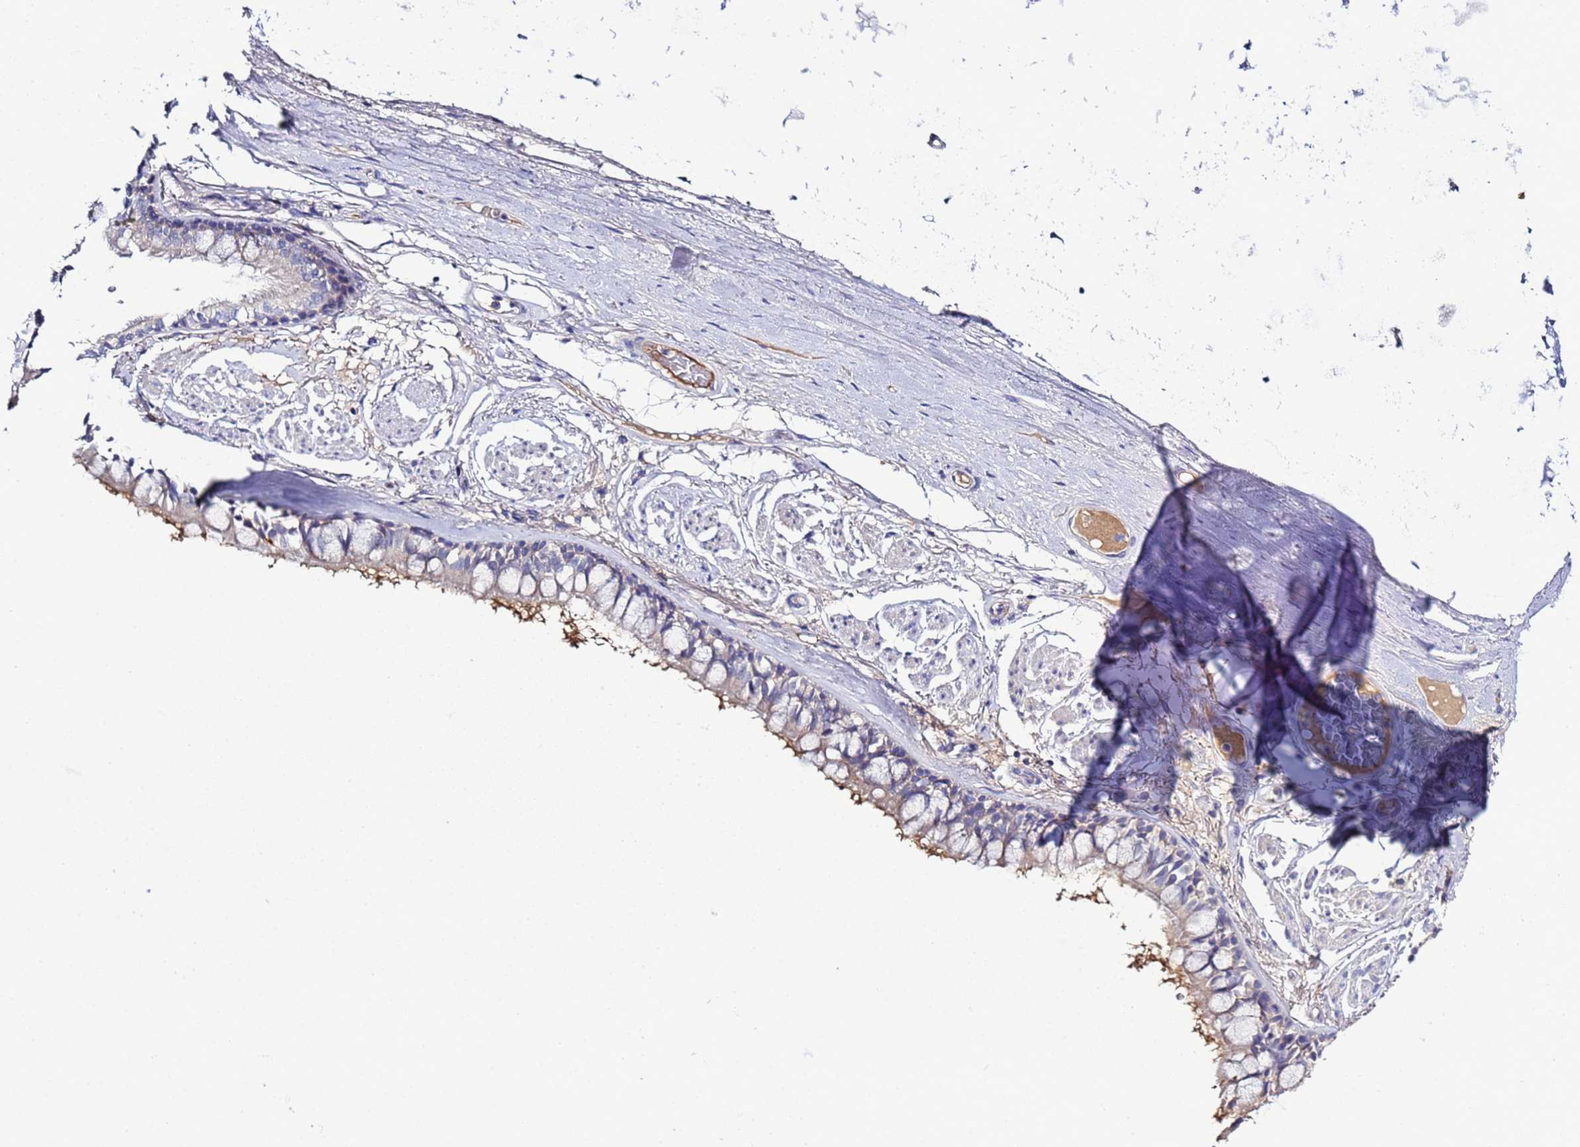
{"staining": {"intensity": "weak", "quantity": "25%-75%", "location": "cytoplasmic/membranous"}, "tissue": "bronchus", "cell_type": "Respiratory epithelial cells", "image_type": "normal", "snomed": [{"axis": "morphology", "description": "Normal tissue, NOS"}, {"axis": "topography", "description": "Bronchus"}], "caption": "IHC of normal human bronchus demonstrates low levels of weak cytoplasmic/membranous staining in approximately 25%-75% of respiratory epithelial cells.", "gene": "C4orf46", "patient": {"sex": "male", "age": 70}}